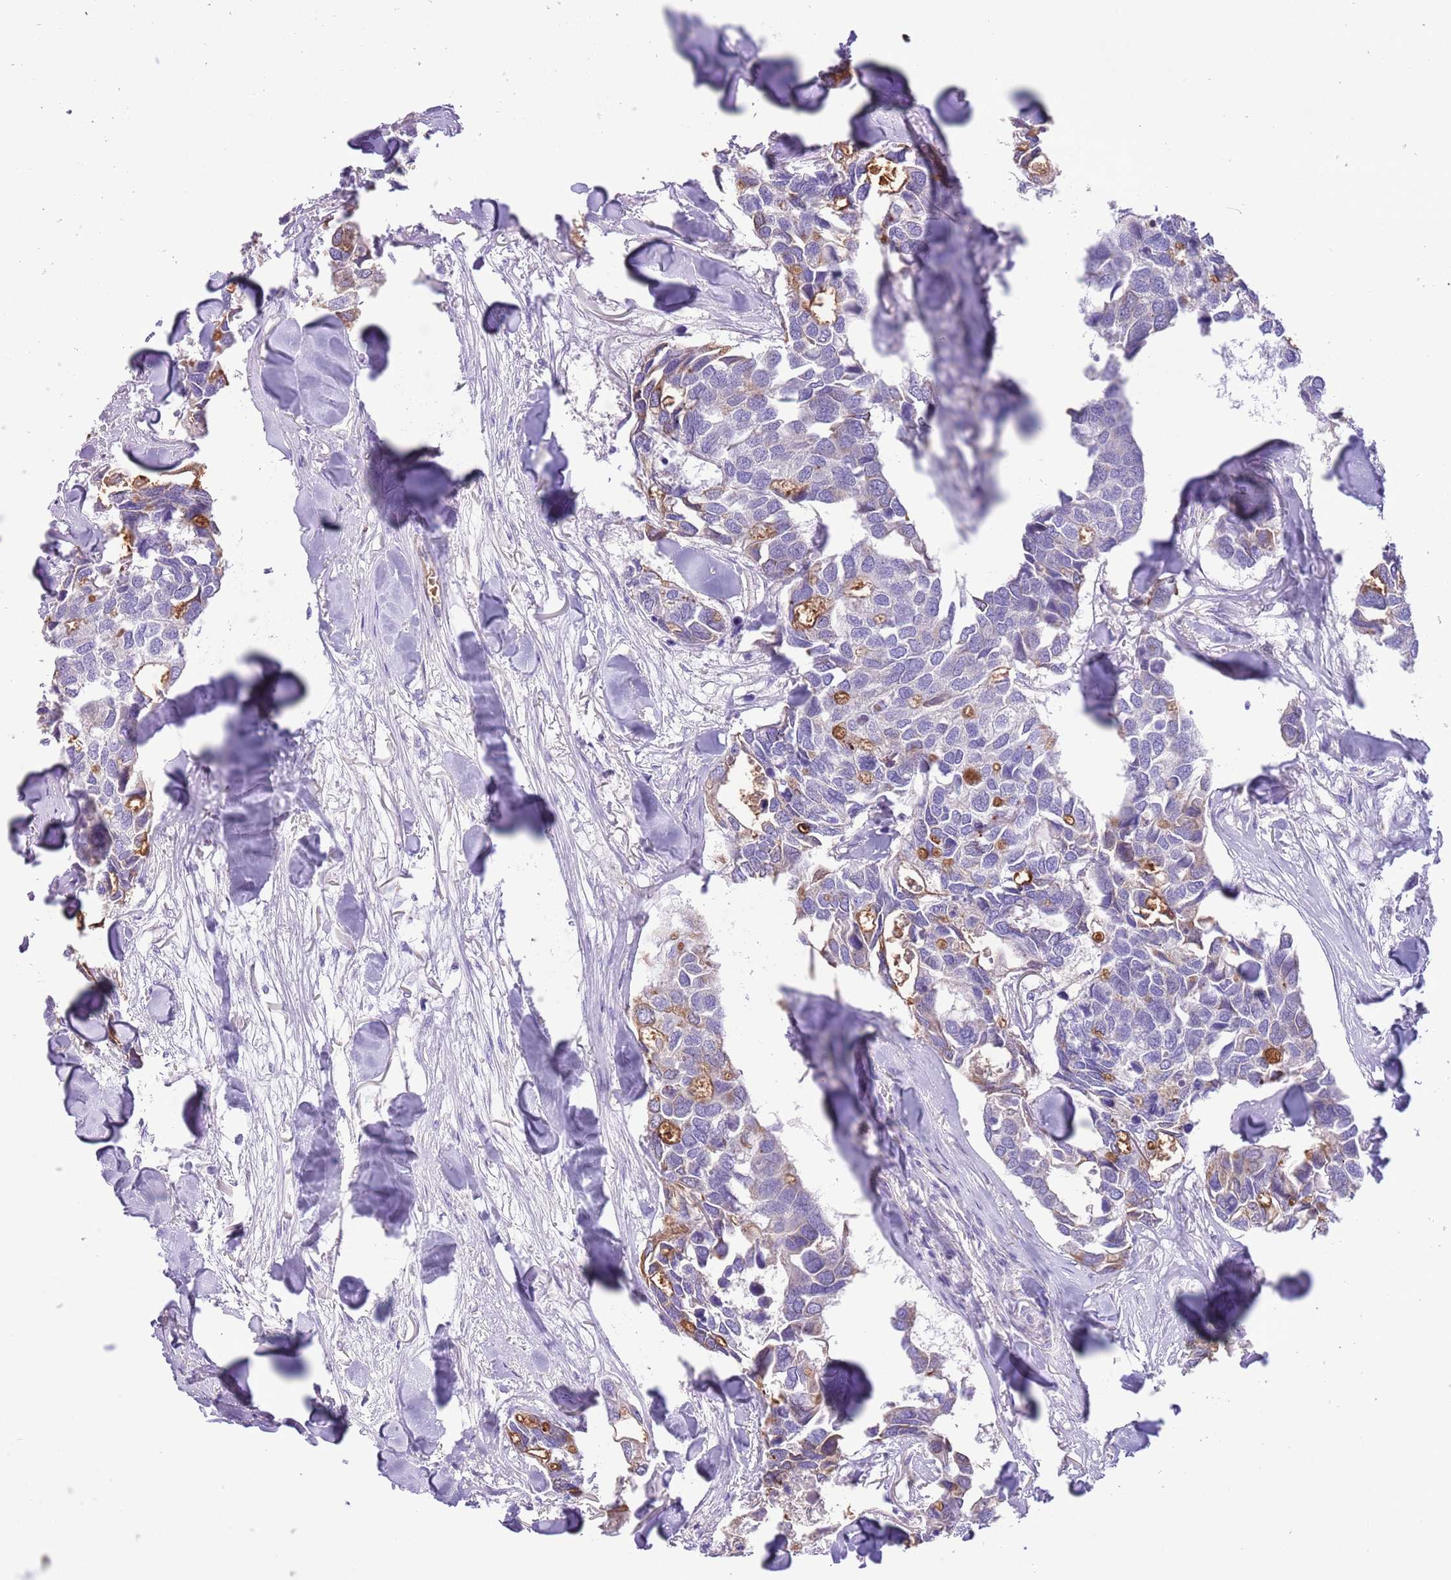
{"staining": {"intensity": "moderate", "quantity": "<25%", "location": "cytoplasmic/membranous"}, "tissue": "breast cancer", "cell_type": "Tumor cells", "image_type": "cancer", "snomed": [{"axis": "morphology", "description": "Duct carcinoma"}, {"axis": "topography", "description": "Breast"}], "caption": "Protein staining shows moderate cytoplasmic/membranous expression in approximately <25% of tumor cells in infiltrating ductal carcinoma (breast).", "gene": "ZNF697", "patient": {"sex": "female", "age": 83}}